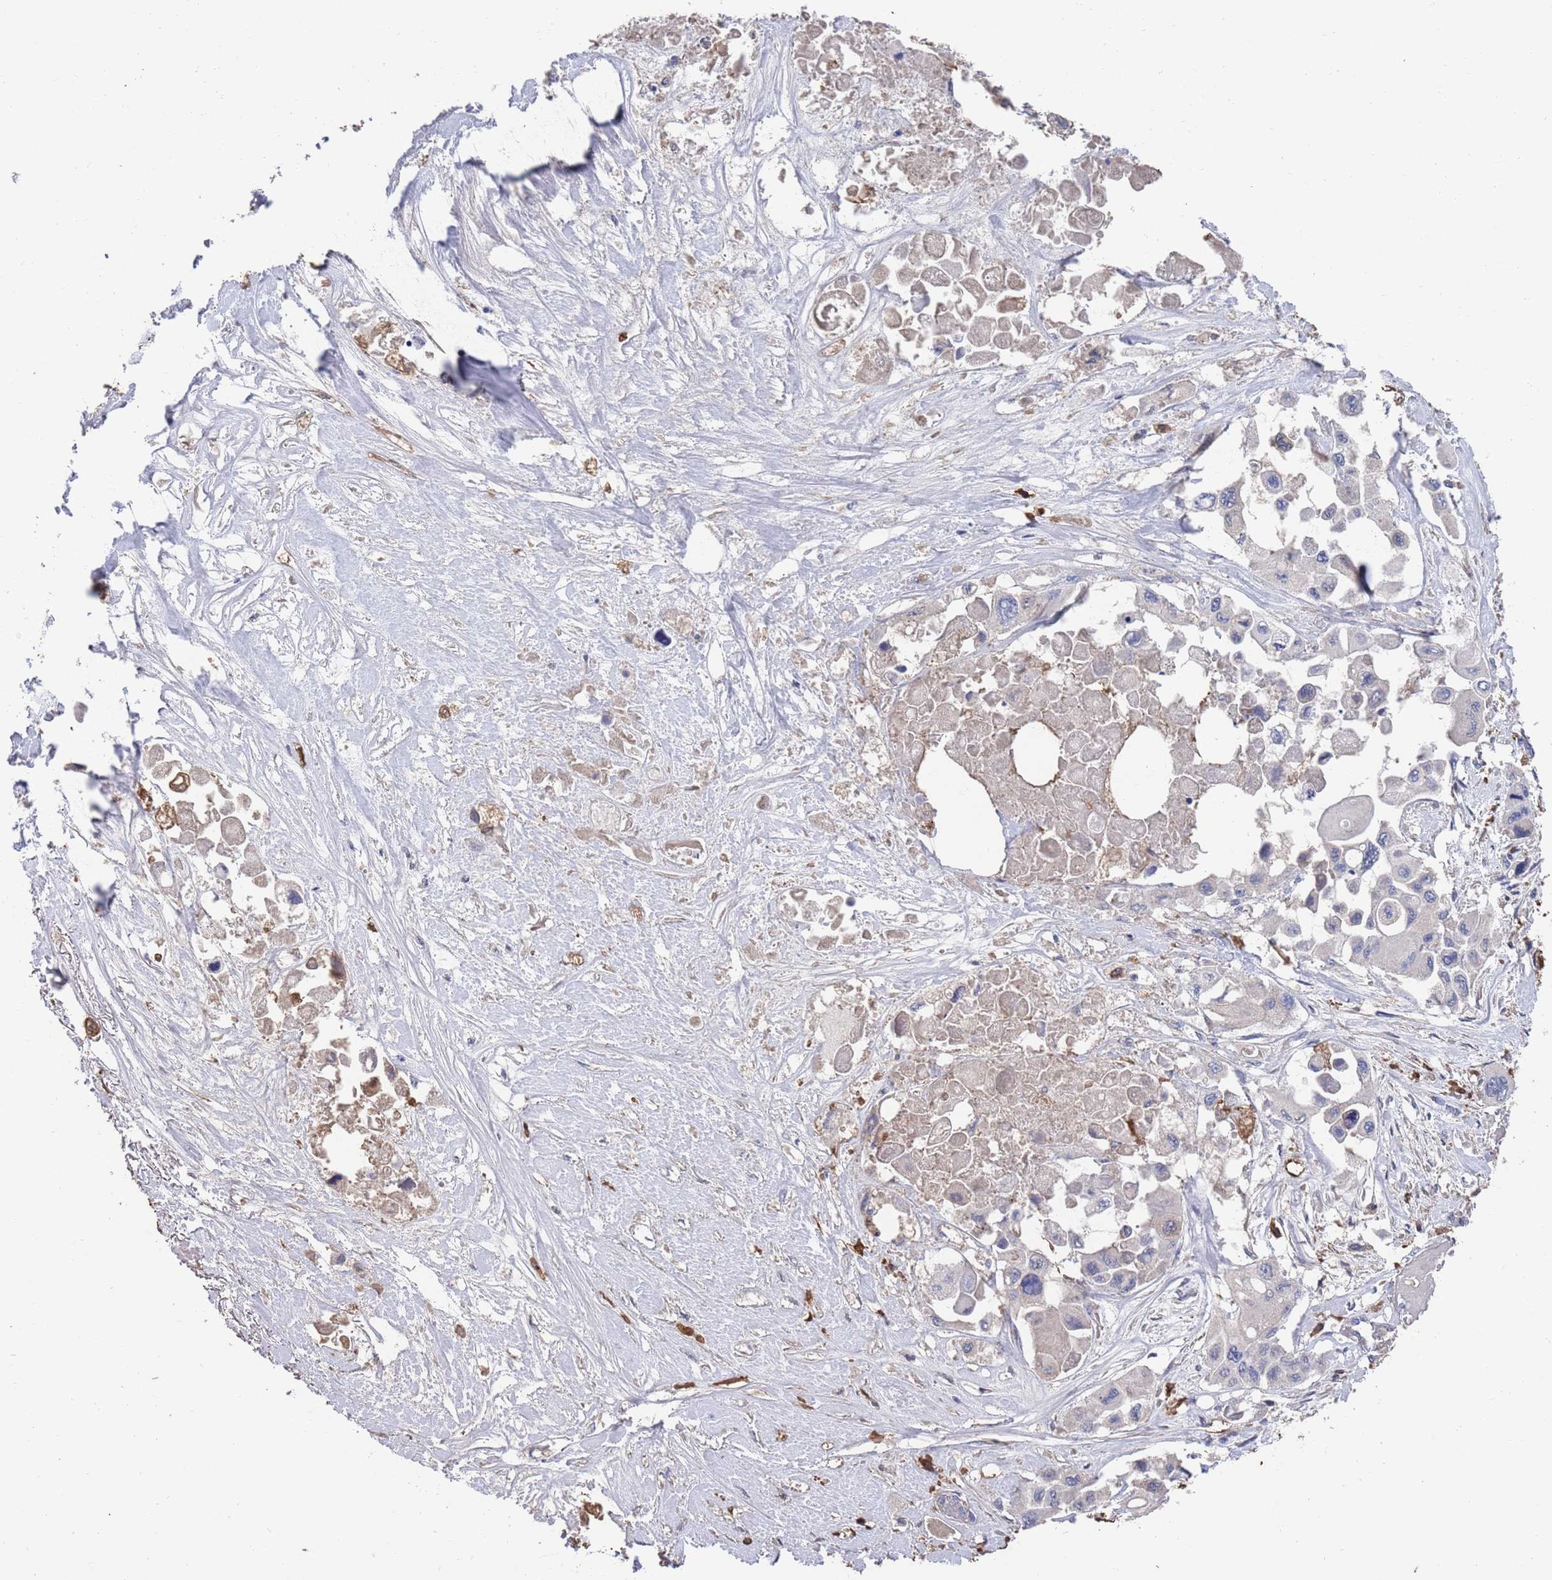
{"staining": {"intensity": "negative", "quantity": "none", "location": "none"}, "tissue": "pancreatic cancer", "cell_type": "Tumor cells", "image_type": "cancer", "snomed": [{"axis": "morphology", "description": "Adenocarcinoma, NOS"}, {"axis": "topography", "description": "Pancreas"}], "caption": "This is an IHC micrograph of pancreatic cancer. There is no expression in tumor cells.", "gene": "BTBD18", "patient": {"sex": "male", "age": 92}}